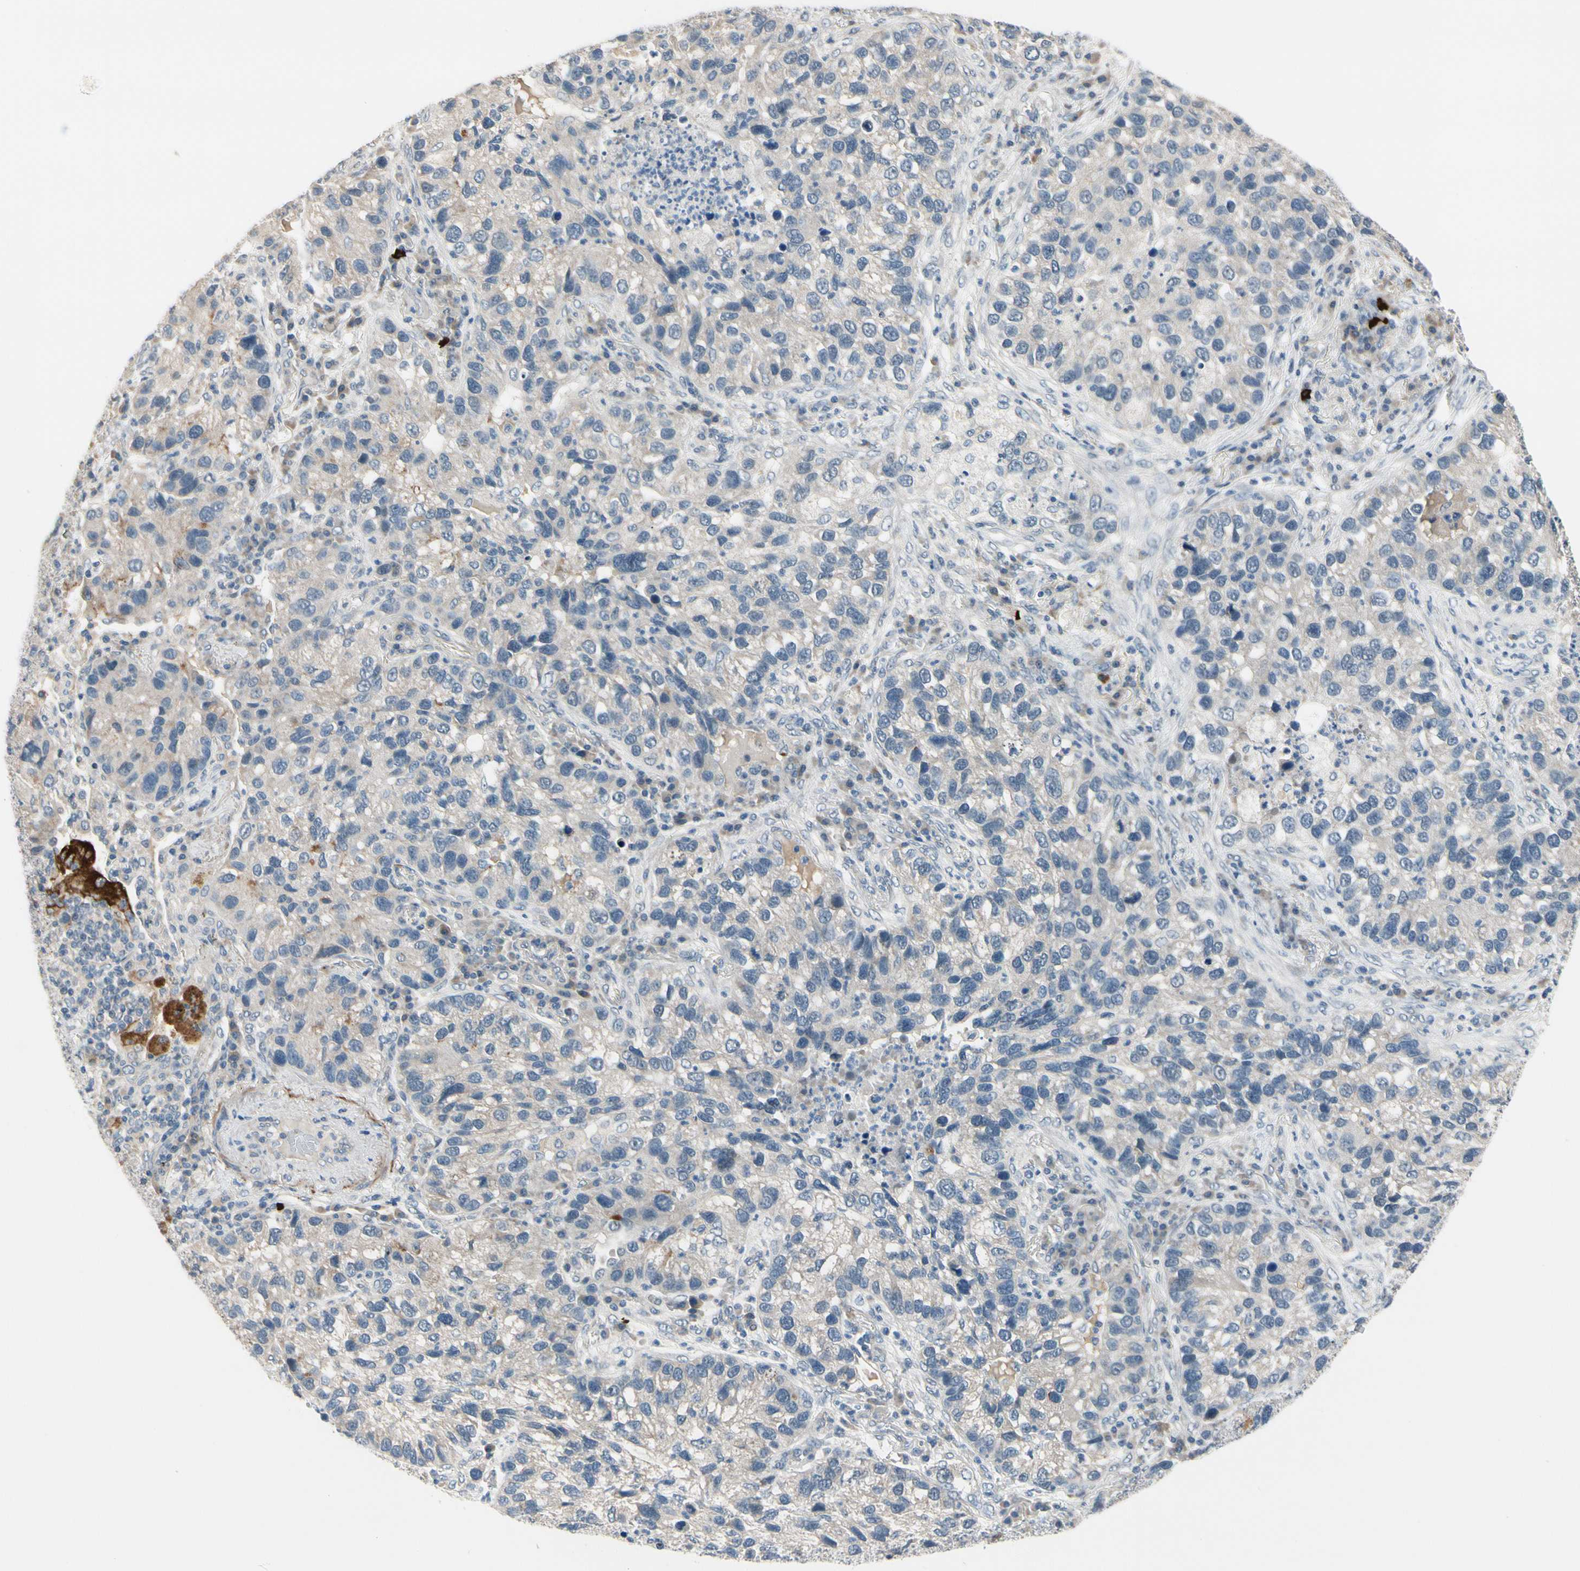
{"staining": {"intensity": "negative", "quantity": "none", "location": "none"}, "tissue": "lung cancer", "cell_type": "Tumor cells", "image_type": "cancer", "snomed": [{"axis": "morphology", "description": "Normal tissue, NOS"}, {"axis": "morphology", "description": "Adenocarcinoma, NOS"}, {"axis": "topography", "description": "Bronchus"}, {"axis": "topography", "description": "Lung"}], "caption": "Adenocarcinoma (lung) was stained to show a protein in brown. There is no significant expression in tumor cells.", "gene": "SLC27A6", "patient": {"sex": "male", "age": 54}}